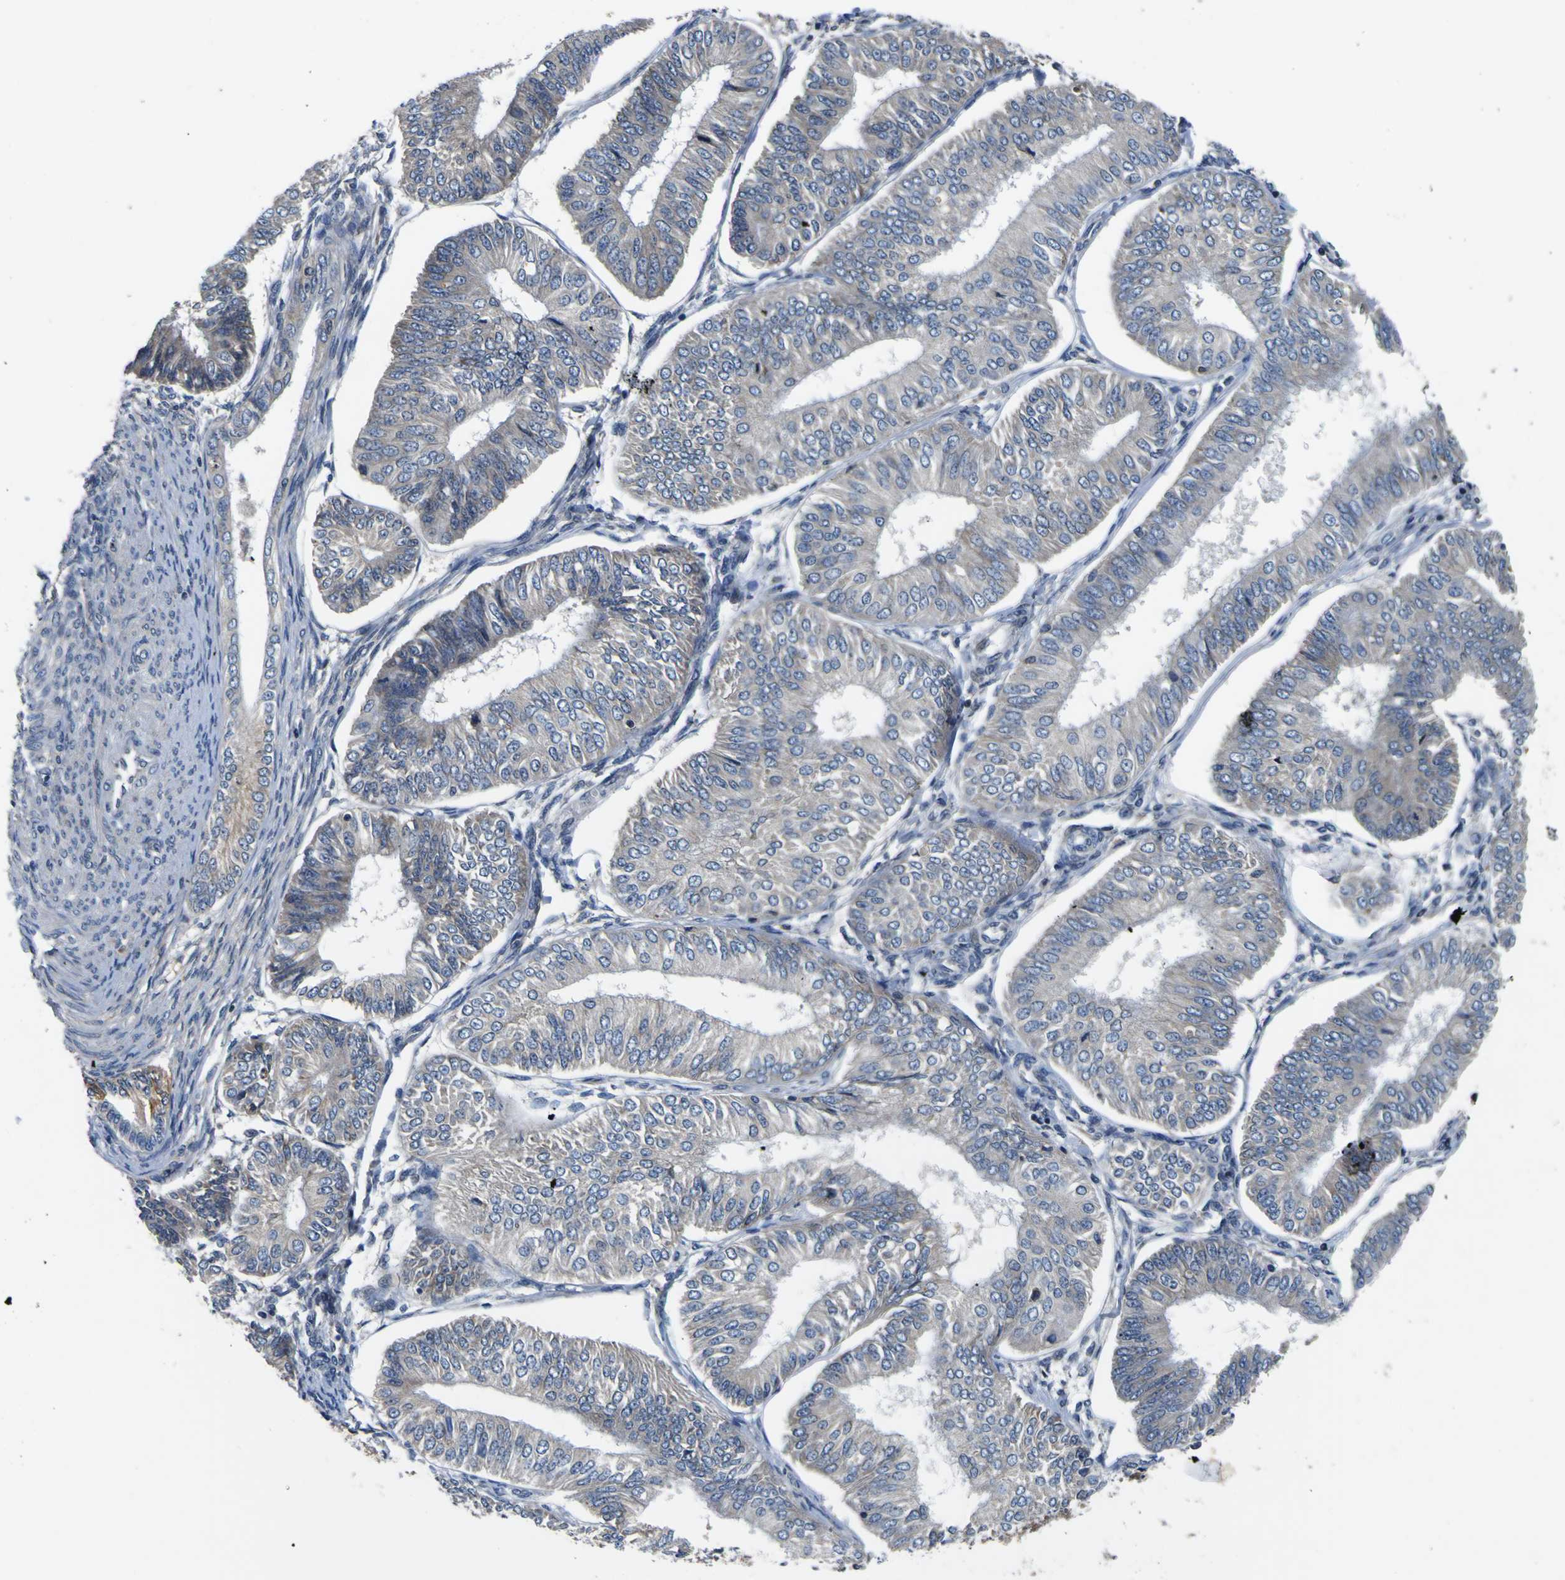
{"staining": {"intensity": "negative", "quantity": "none", "location": "none"}, "tissue": "endometrial cancer", "cell_type": "Tumor cells", "image_type": "cancer", "snomed": [{"axis": "morphology", "description": "Adenocarcinoma, NOS"}, {"axis": "topography", "description": "Endometrium"}], "caption": "Adenocarcinoma (endometrial) was stained to show a protein in brown. There is no significant staining in tumor cells.", "gene": "EPHB4", "patient": {"sex": "female", "age": 58}}